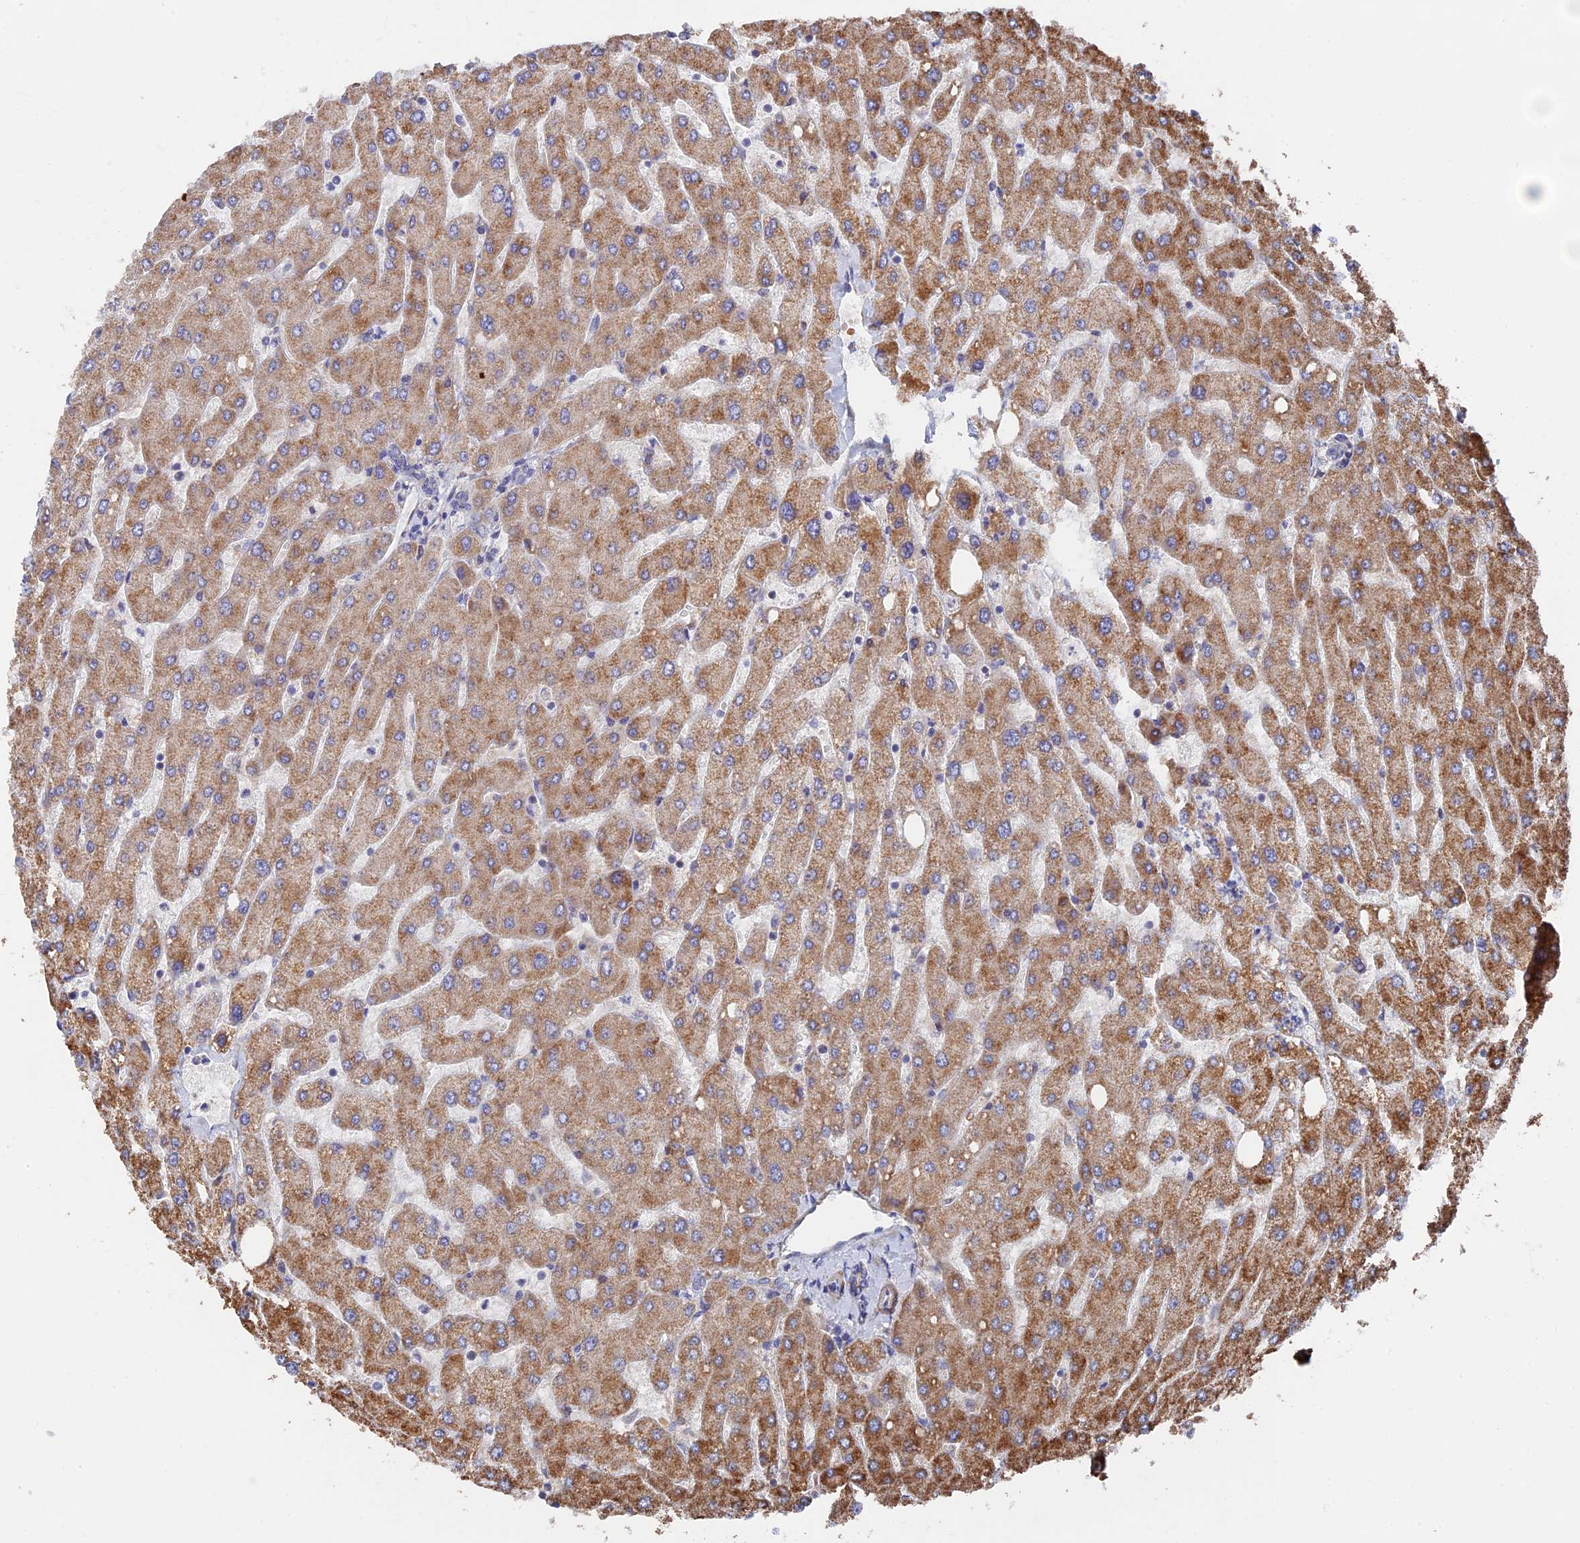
{"staining": {"intensity": "negative", "quantity": "none", "location": "none"}, "tissue": "liver", "cell_type": "Cholangiocytes", "image_type": "normal", "snomed": [{"axis": "morphology", "description": "Normal tissue, NOS"}, {"axis": "topography", "description": "Liver"}], "caption": "DAB (3,3'-diaminobenzidine) immunohistochemical staining of benign liver shows no significant positivity in cholangiocytes. Brightfield microscopy of IHC stained with DAB (3,3'-diaminobenzidine) (brown) and hematoxylin (blue), captured at high magnification.", "gene": "ZNF320", "patient": {"sex": "male", "age": 55}}